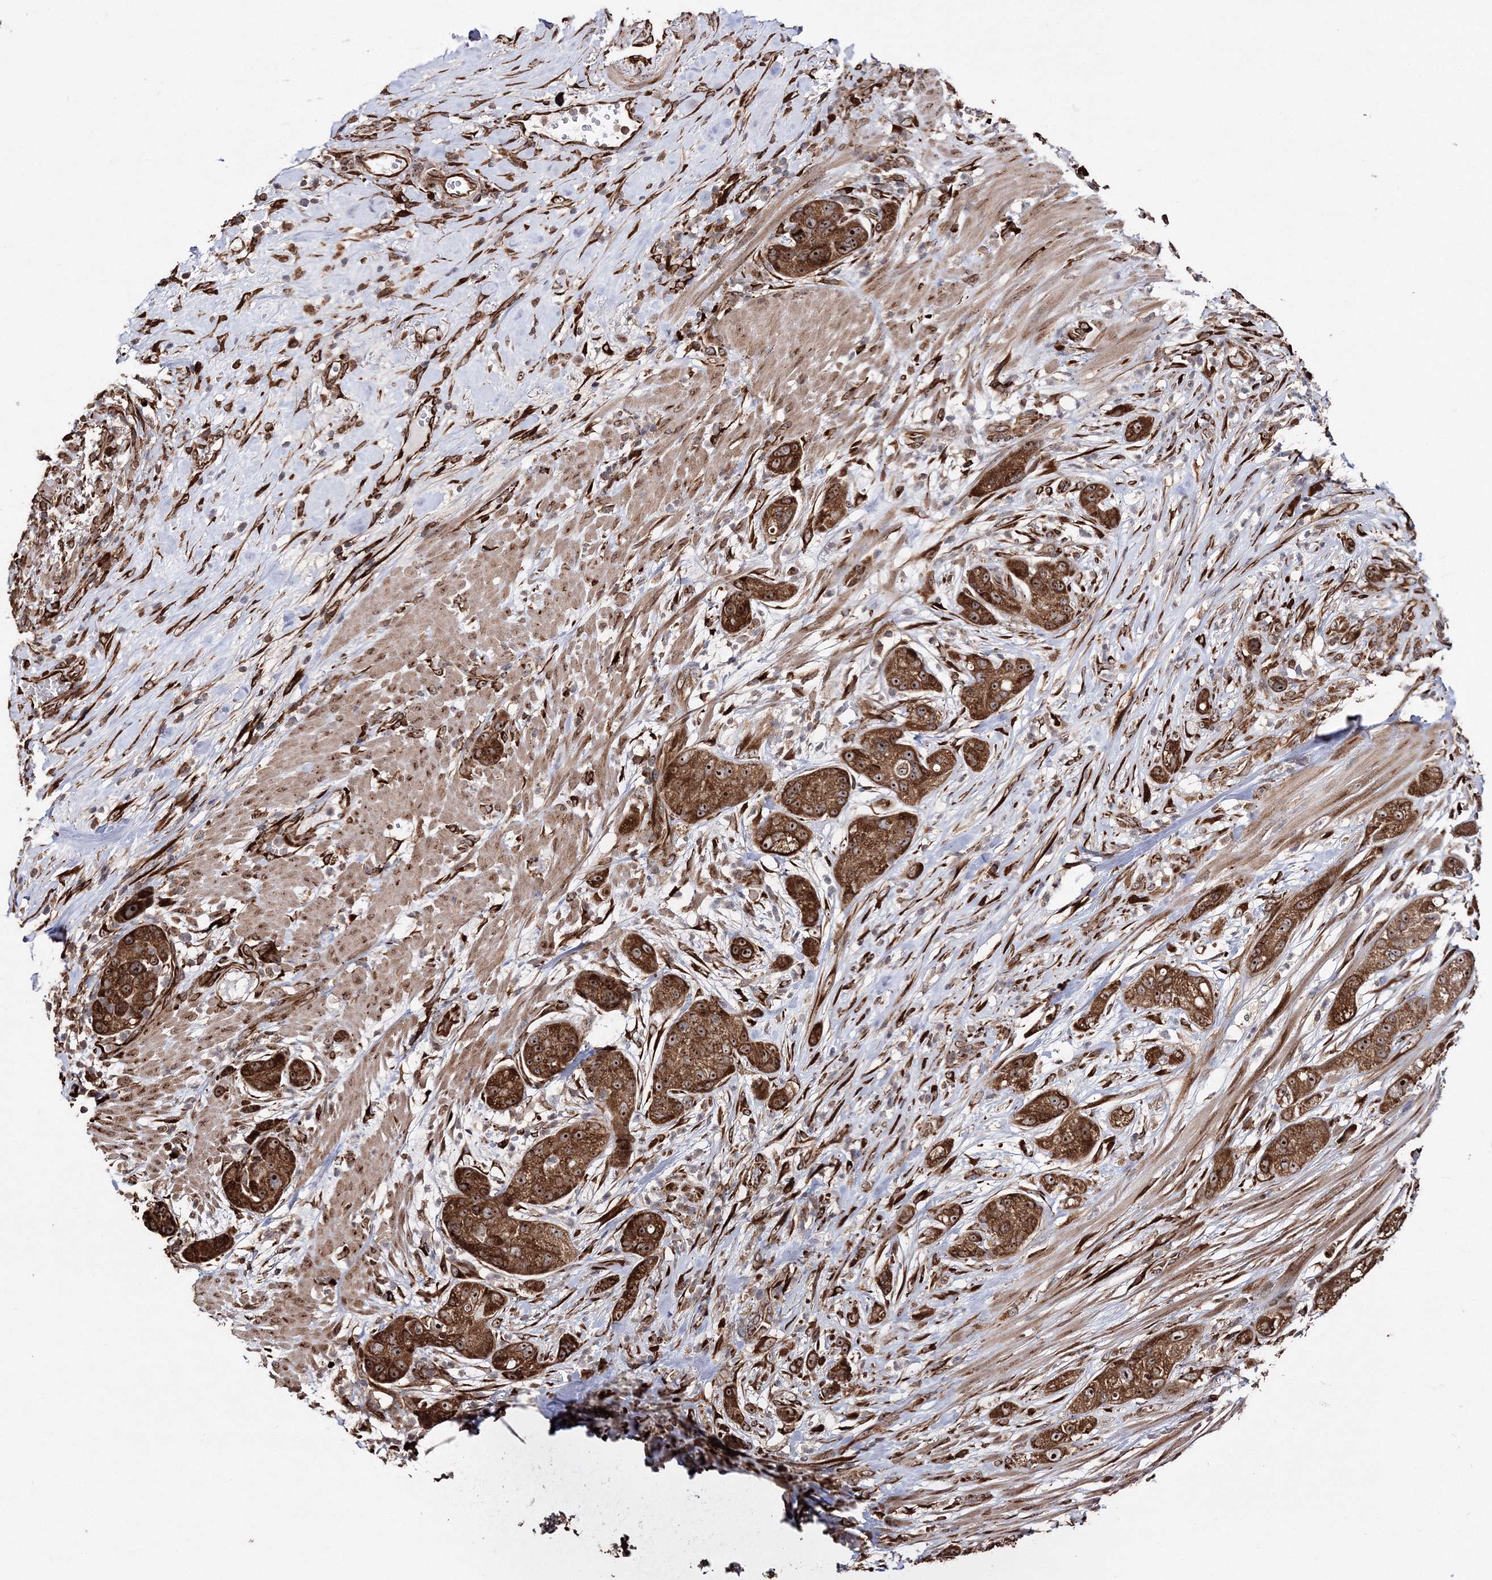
{"staining": {"intensity": "strong", "quantity": ">75%", "location": "cytoplasmic/membranous,nuclear"}, "tissue": "pancreatic cancer", "cell_type": "Tumor cells", "image_type": "cancer", "snomed": [{"axis": "morphology", "description": "Adenocarcinoma, NOS"}, {"axis": "topography", "description": "Pancreas"}], "caption": "Pancreatic adenocarcinoma stained for a protein (brown) displays strong cytoplasmic/membranous and nuclear positive expression in about >75% of tumor cells.", "gene": "SCRN3", "patient": {"sex": "female", "age": 78}}